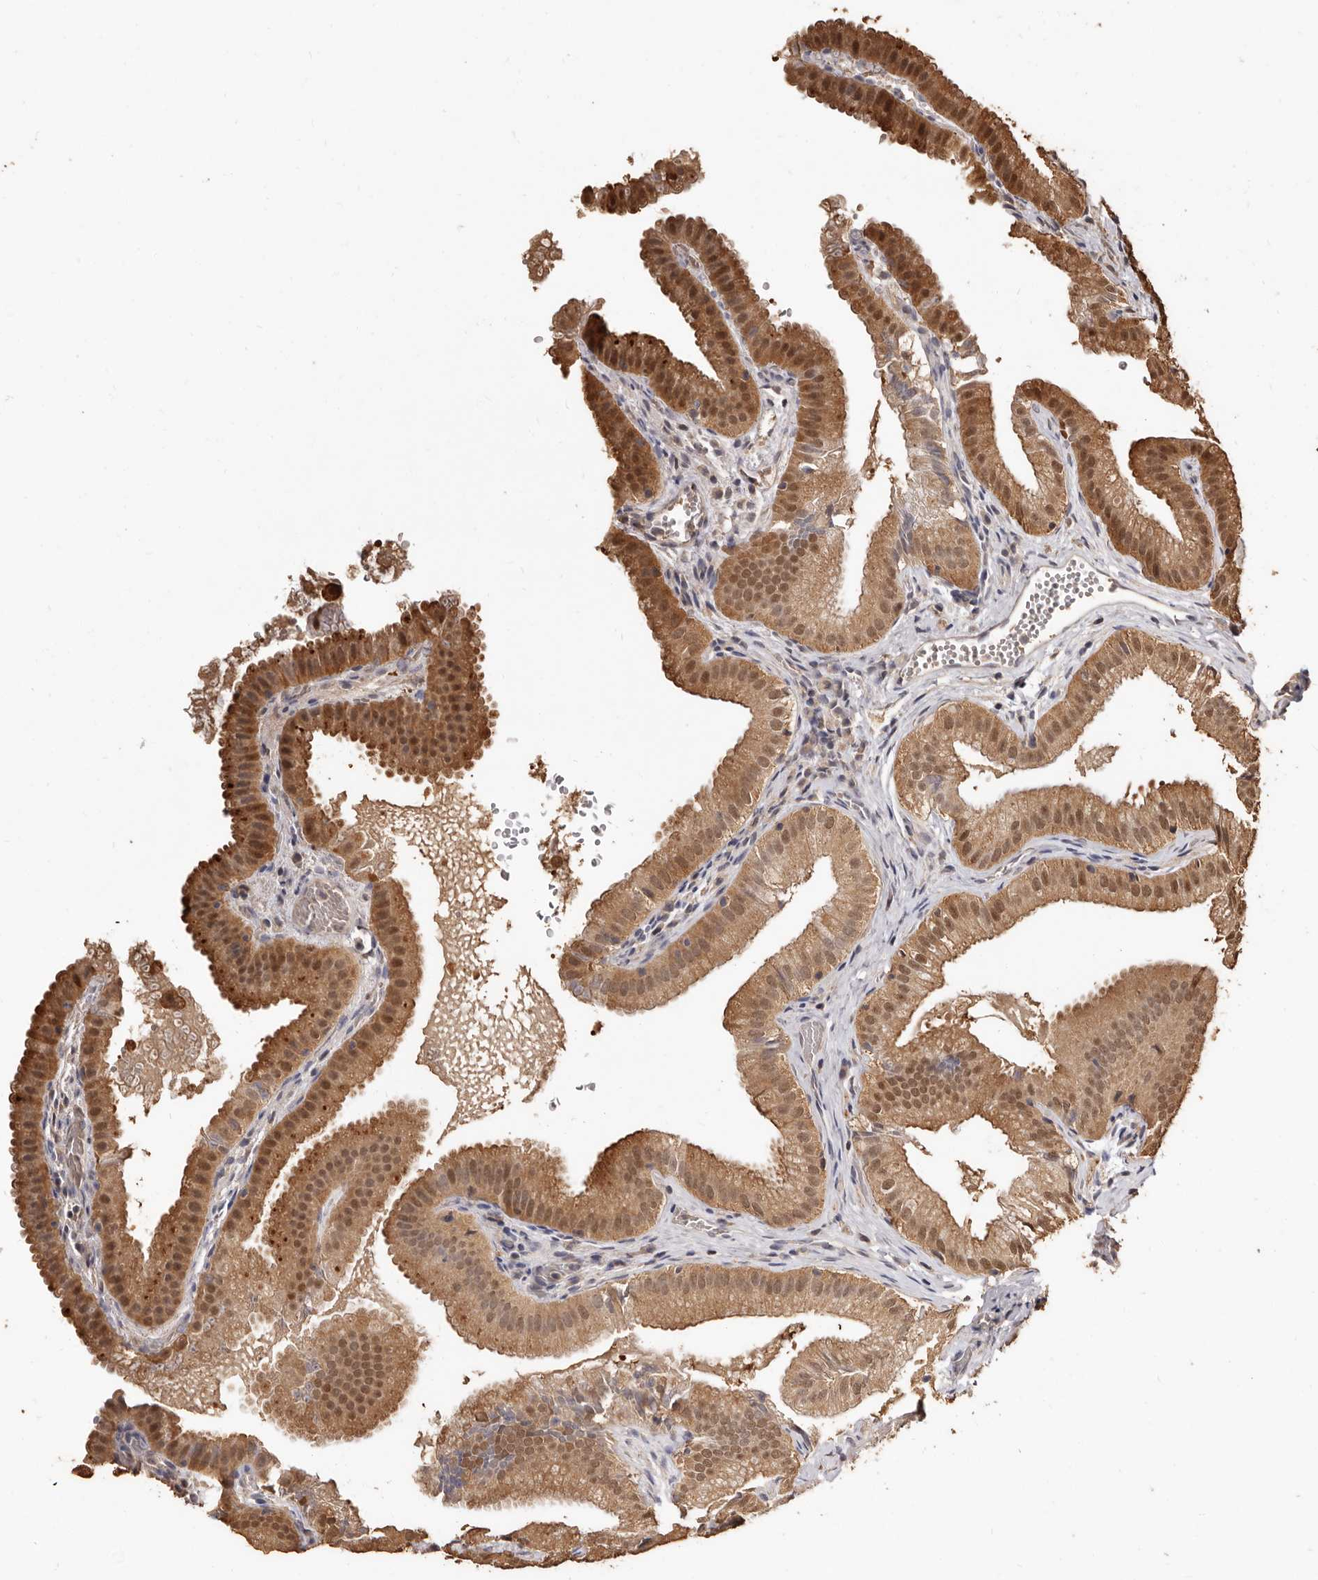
{"staining": {"intensity": "moderate", "quantity": ">75%", "location": "cytoplasmic/membranous,nuclear"}, "tissue": "gallbladder", "cell_type": "Glandular cells", "image_type": "normal", "snomed": [{"axis": "morphology", "description": "Normal tissue, NOS"}, {"axis": "topography", "description": "Gallbladder"}], "caption": "Moderate cytoplasmic/membranous,nuclear staining for a protein is identified in approximately >75% of glandular cells of normal gallbladder using immunohistochemistry (IHC).", "gene": "INAVA", "patient": {"sex": "female", "age": 30}}